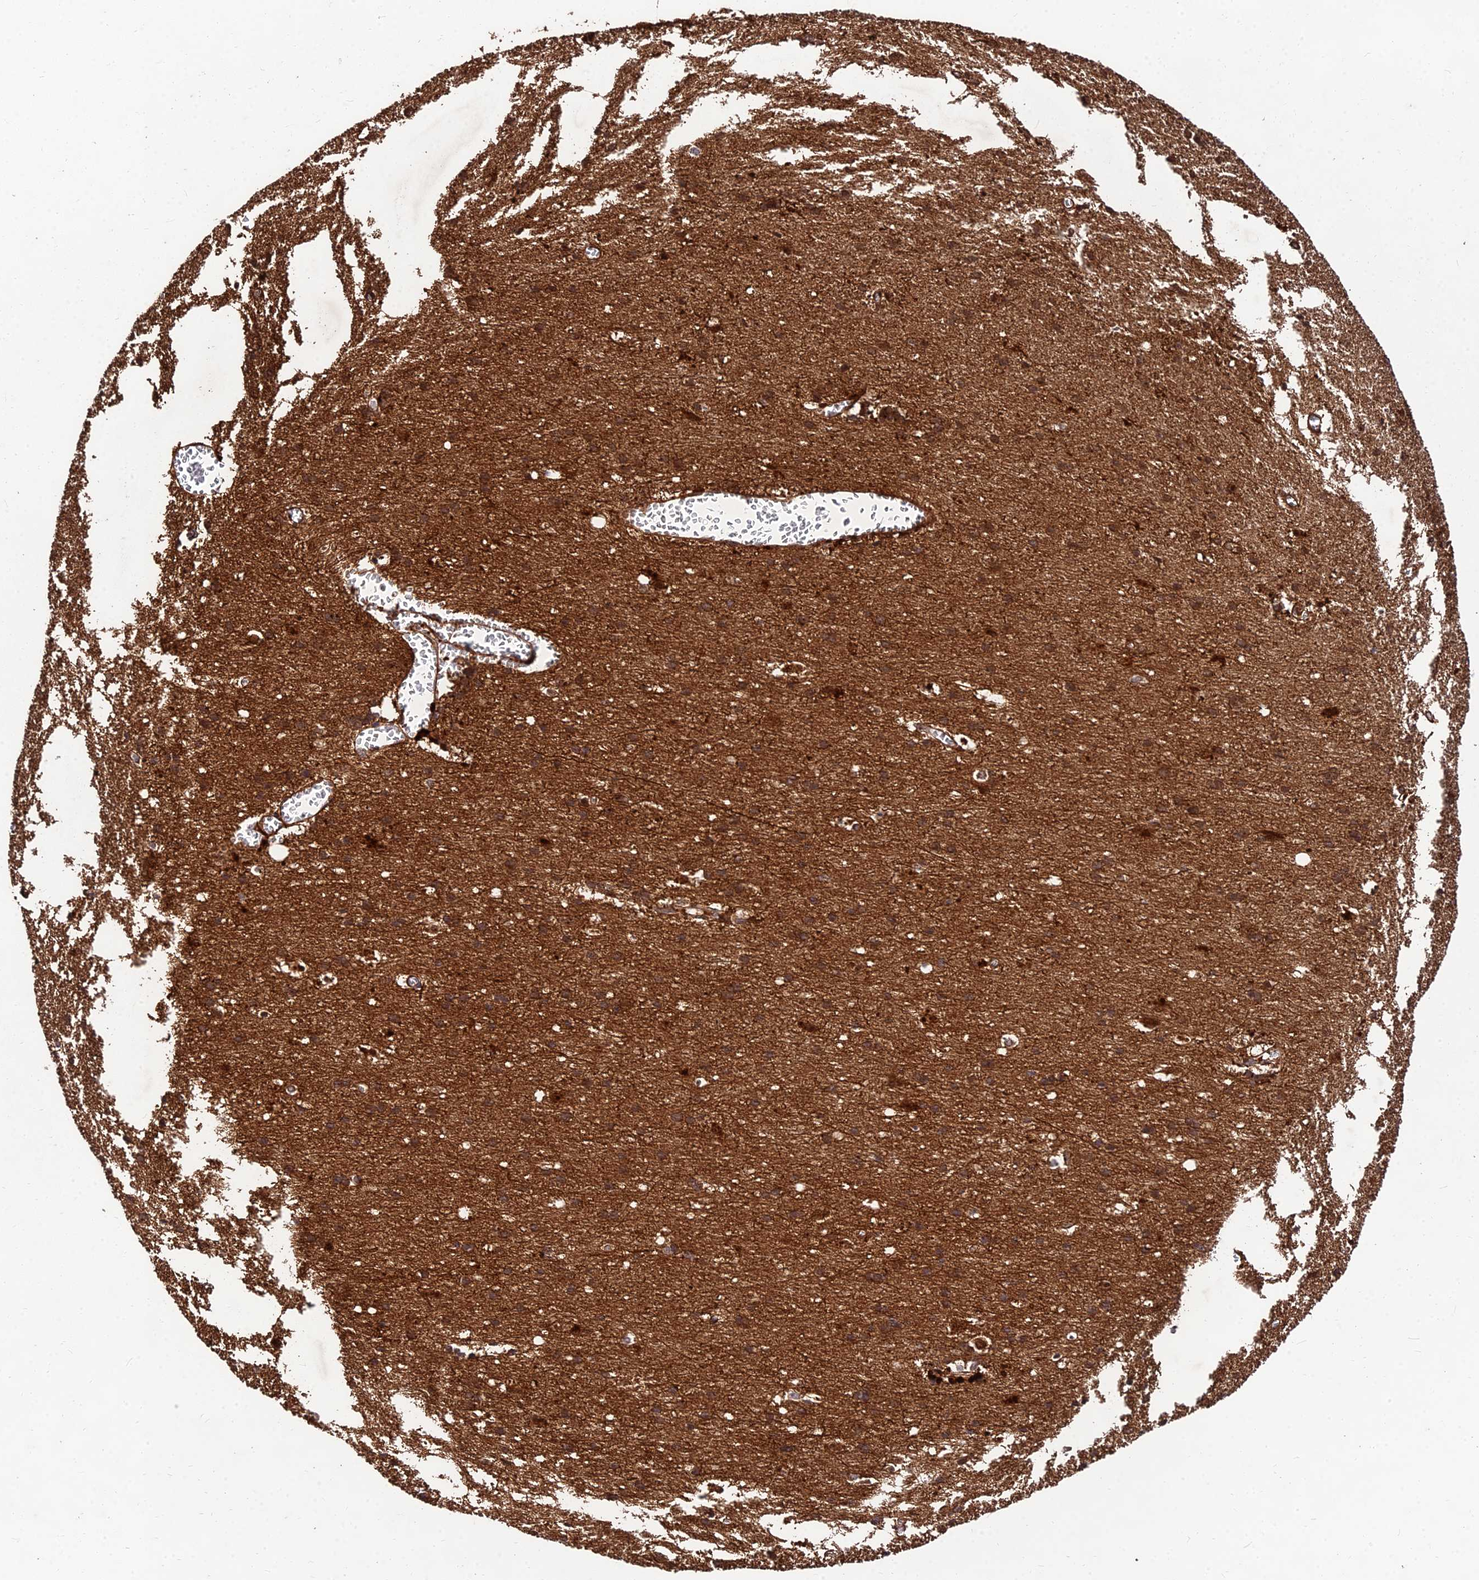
{"staining": {"intensity": "moderate", "quantity": ">75%", "location": "cytoplasmic/membranous"}, "tissue": "cerebral cortex", "cell_type": "Endothelial cells", "image_type": "normal", "snomed": [{"axis": "morphology", "description": "Normal tissue, NOS"}, {"axis": "topography", "description": "Cerebral cortex"}], "caption": "Protein expression by immunohistochemistry demonstrates moderate cytoplasmic/membranous staining in approximately >75% of endothelial cells in unremarkable cerebral cortex. (DAB (3,3'-diaminobenzidine) IHC, brown staining for protein, blue staining for nuclei).", "gene": "MKKS", "patient": {"sex": "male", "age": 54}}